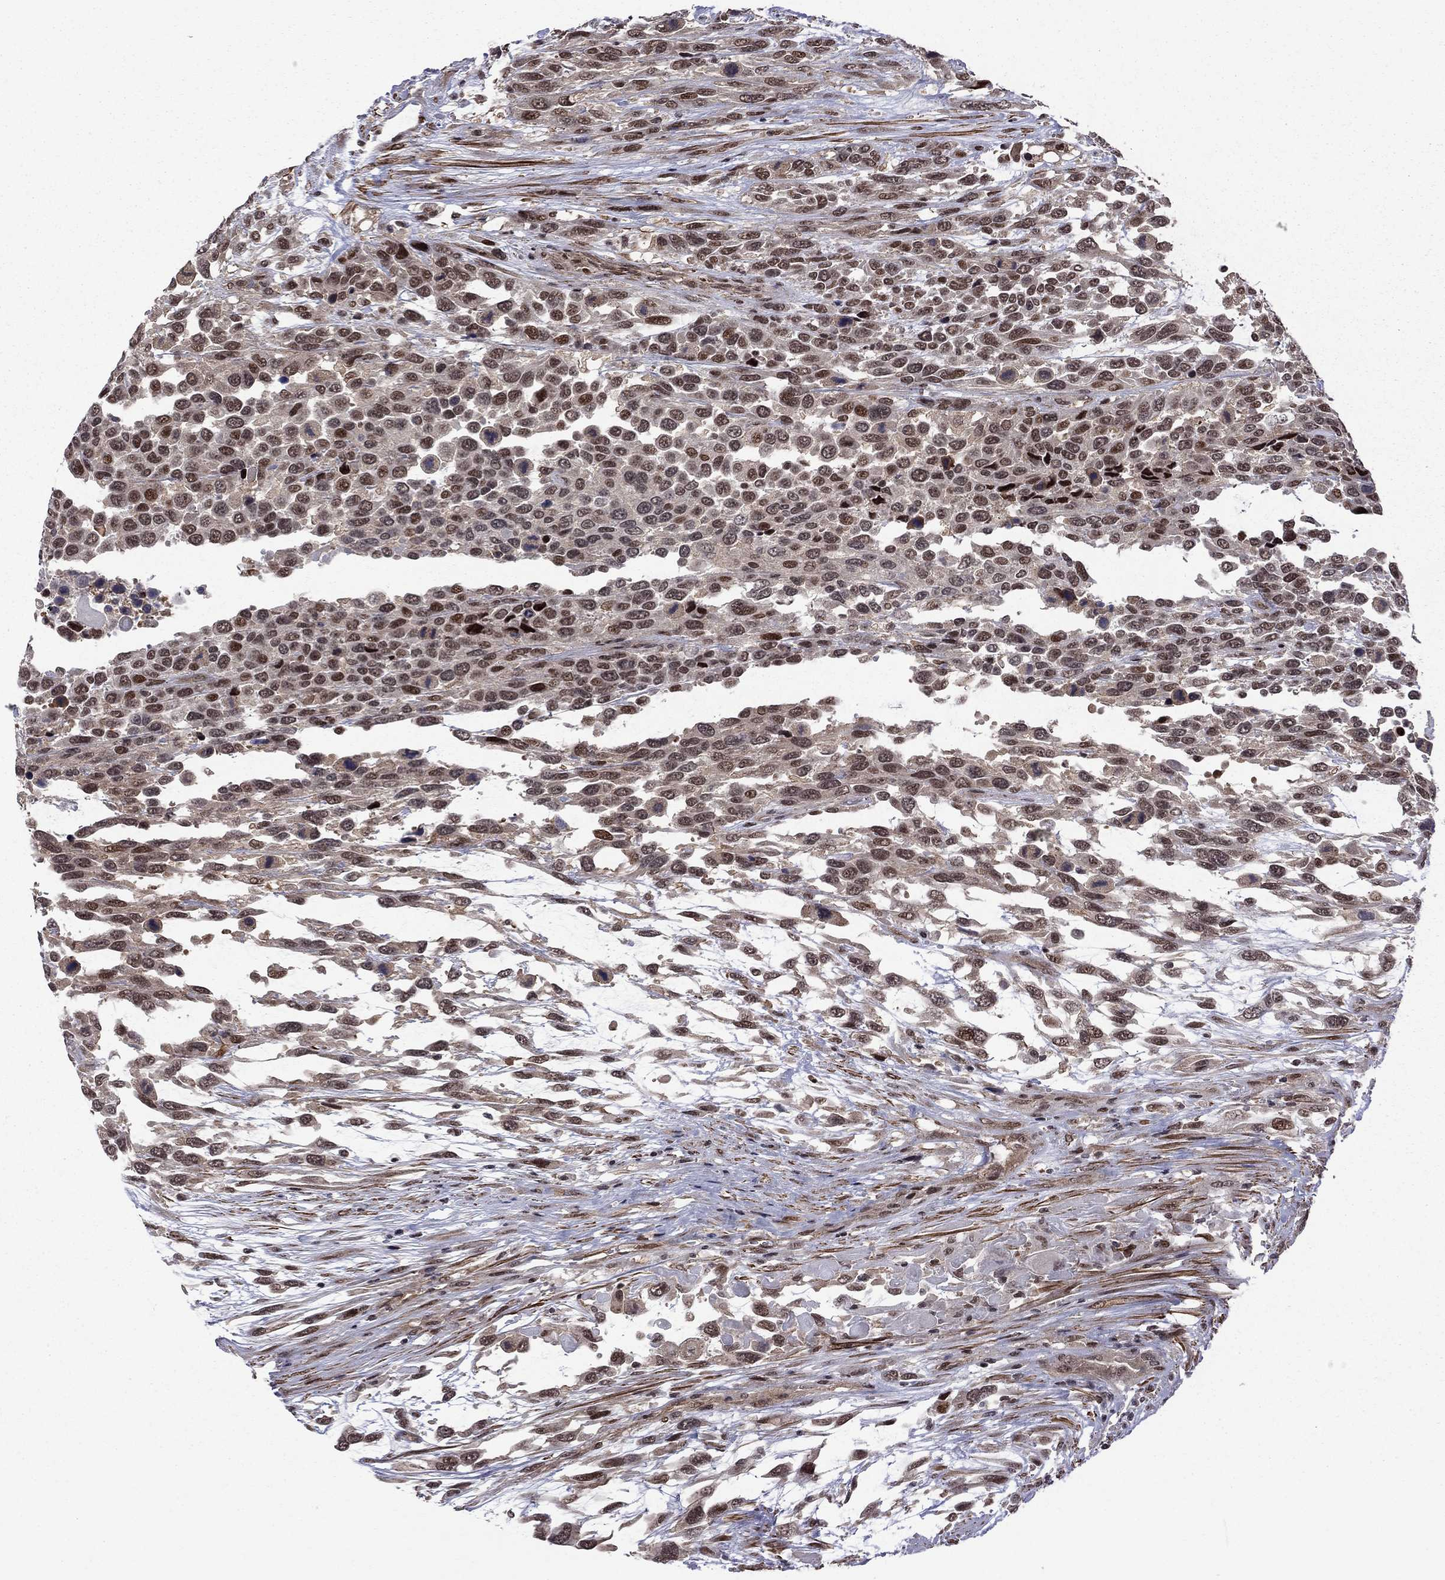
{"staining": {"intensity": "strong", "quantity": "25%-75%", "location": "nuclear"}, "tissue": "urothelial cancer", "cell_type": "Tumor cells", "image_type": "cancer", "snomed": [{"axis": "morphology", "description": "Urothelial carcinoma, High grade"}, {"axis": "topography", "description": "Urinary bladder"}], "caption": "This photomicrograph displays urothelial carcinoma (high-grade) stained with immunohistochemistry (IHC) to label a protein in brown. The nuclear of tumor cells show strong positivity for the protein. Nuclei are counter-stained blue.", "gene": "BRF1", "patient": {"sex": "female", "age": 70}}